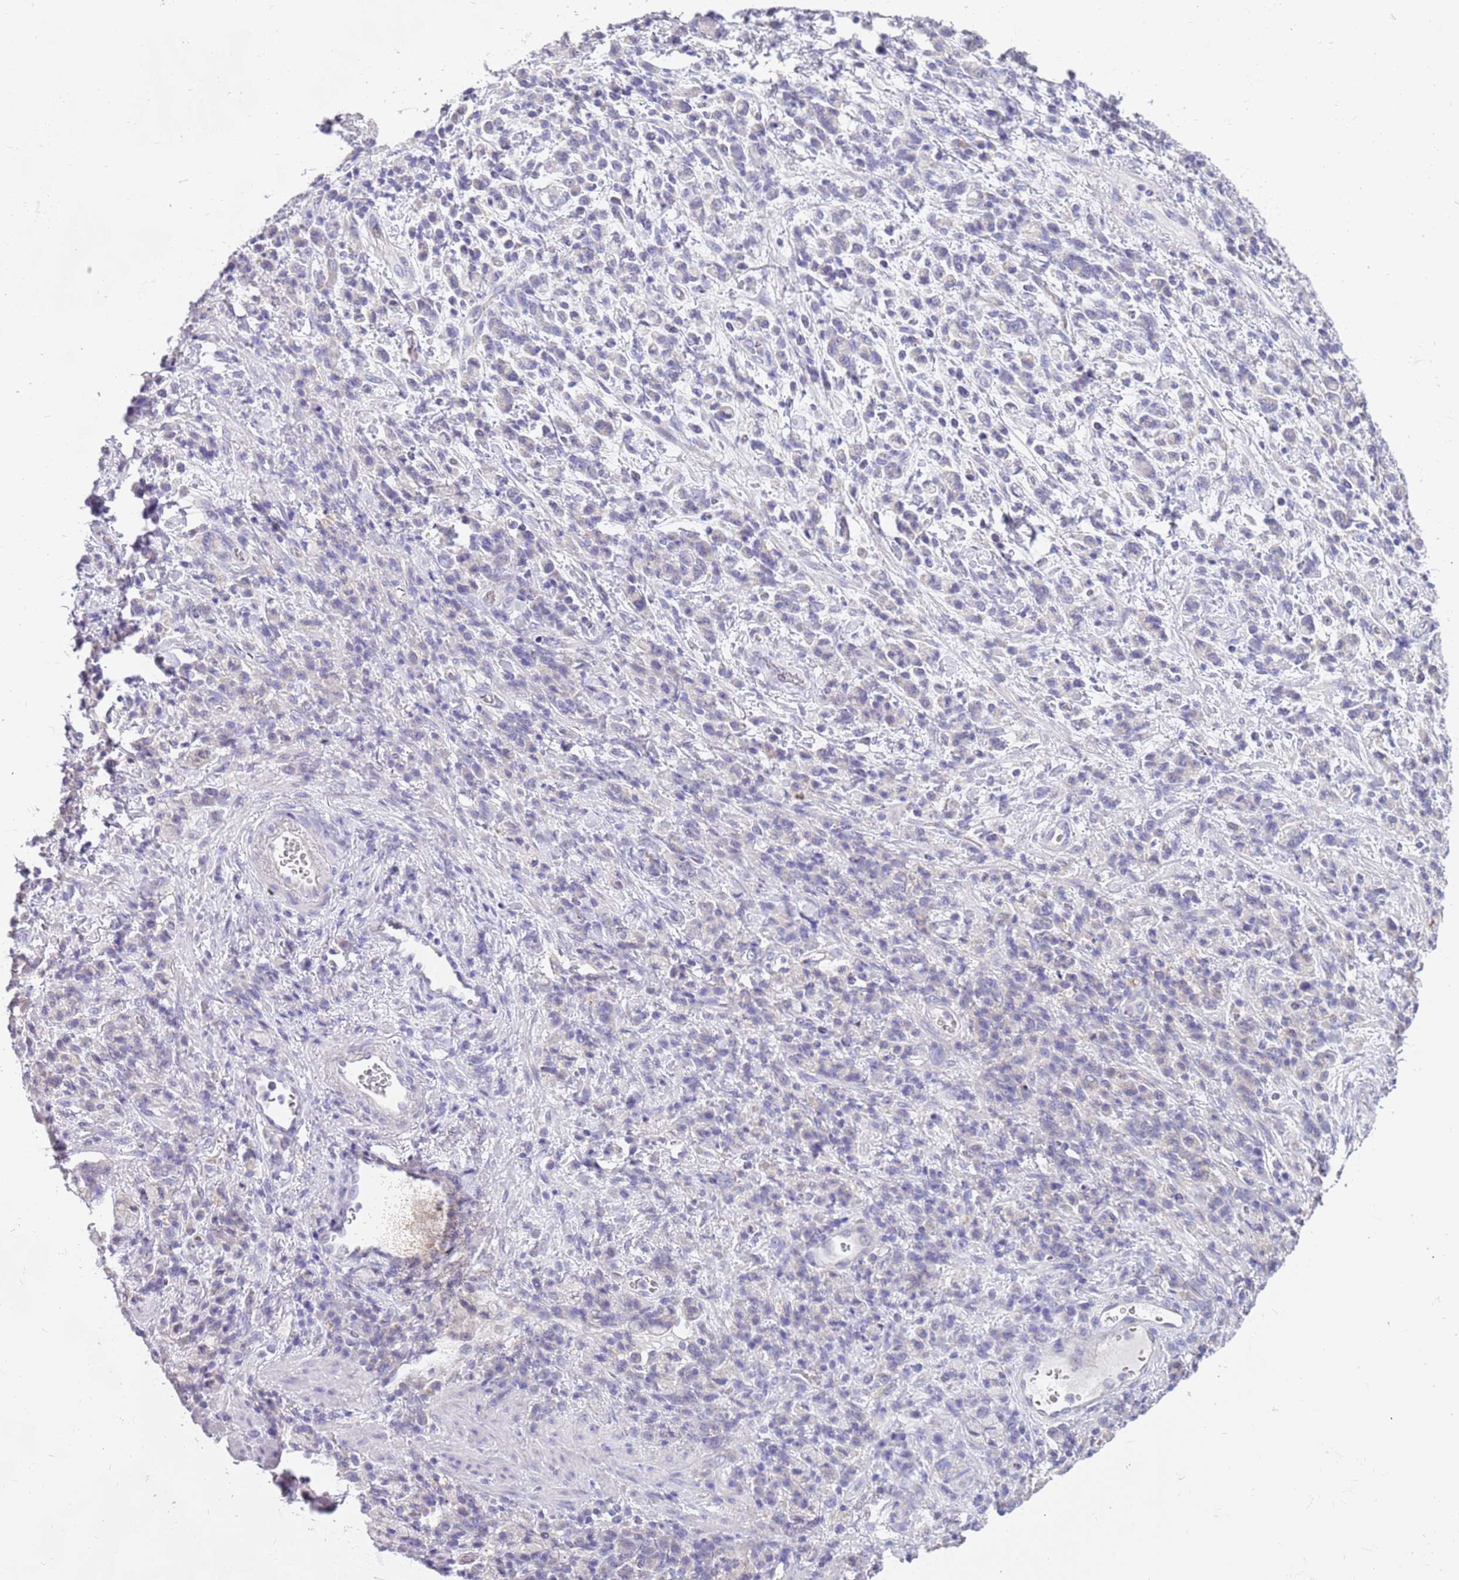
{"staining": {"intensity": "negative", "quantity": "none", "location": "none"}, "tissue": "stomach cancer", "cell_type": "Tumor cells", "image_type": "cancer", "snomed": [{"axis": "morphology", "description": "Adenocarcinoma, NOS"}, {"axis": "topography", "description": "Stomach"}], "caption": "A micrograph of stomach cancer (adenocarcinoma) stained for a protein exhibits no brown staining in tumor cells. (DAB immunohistochemistry (IHC), high magnification).", "gene": "RHCG", "patient": {"sex": "male", "age": 76}}